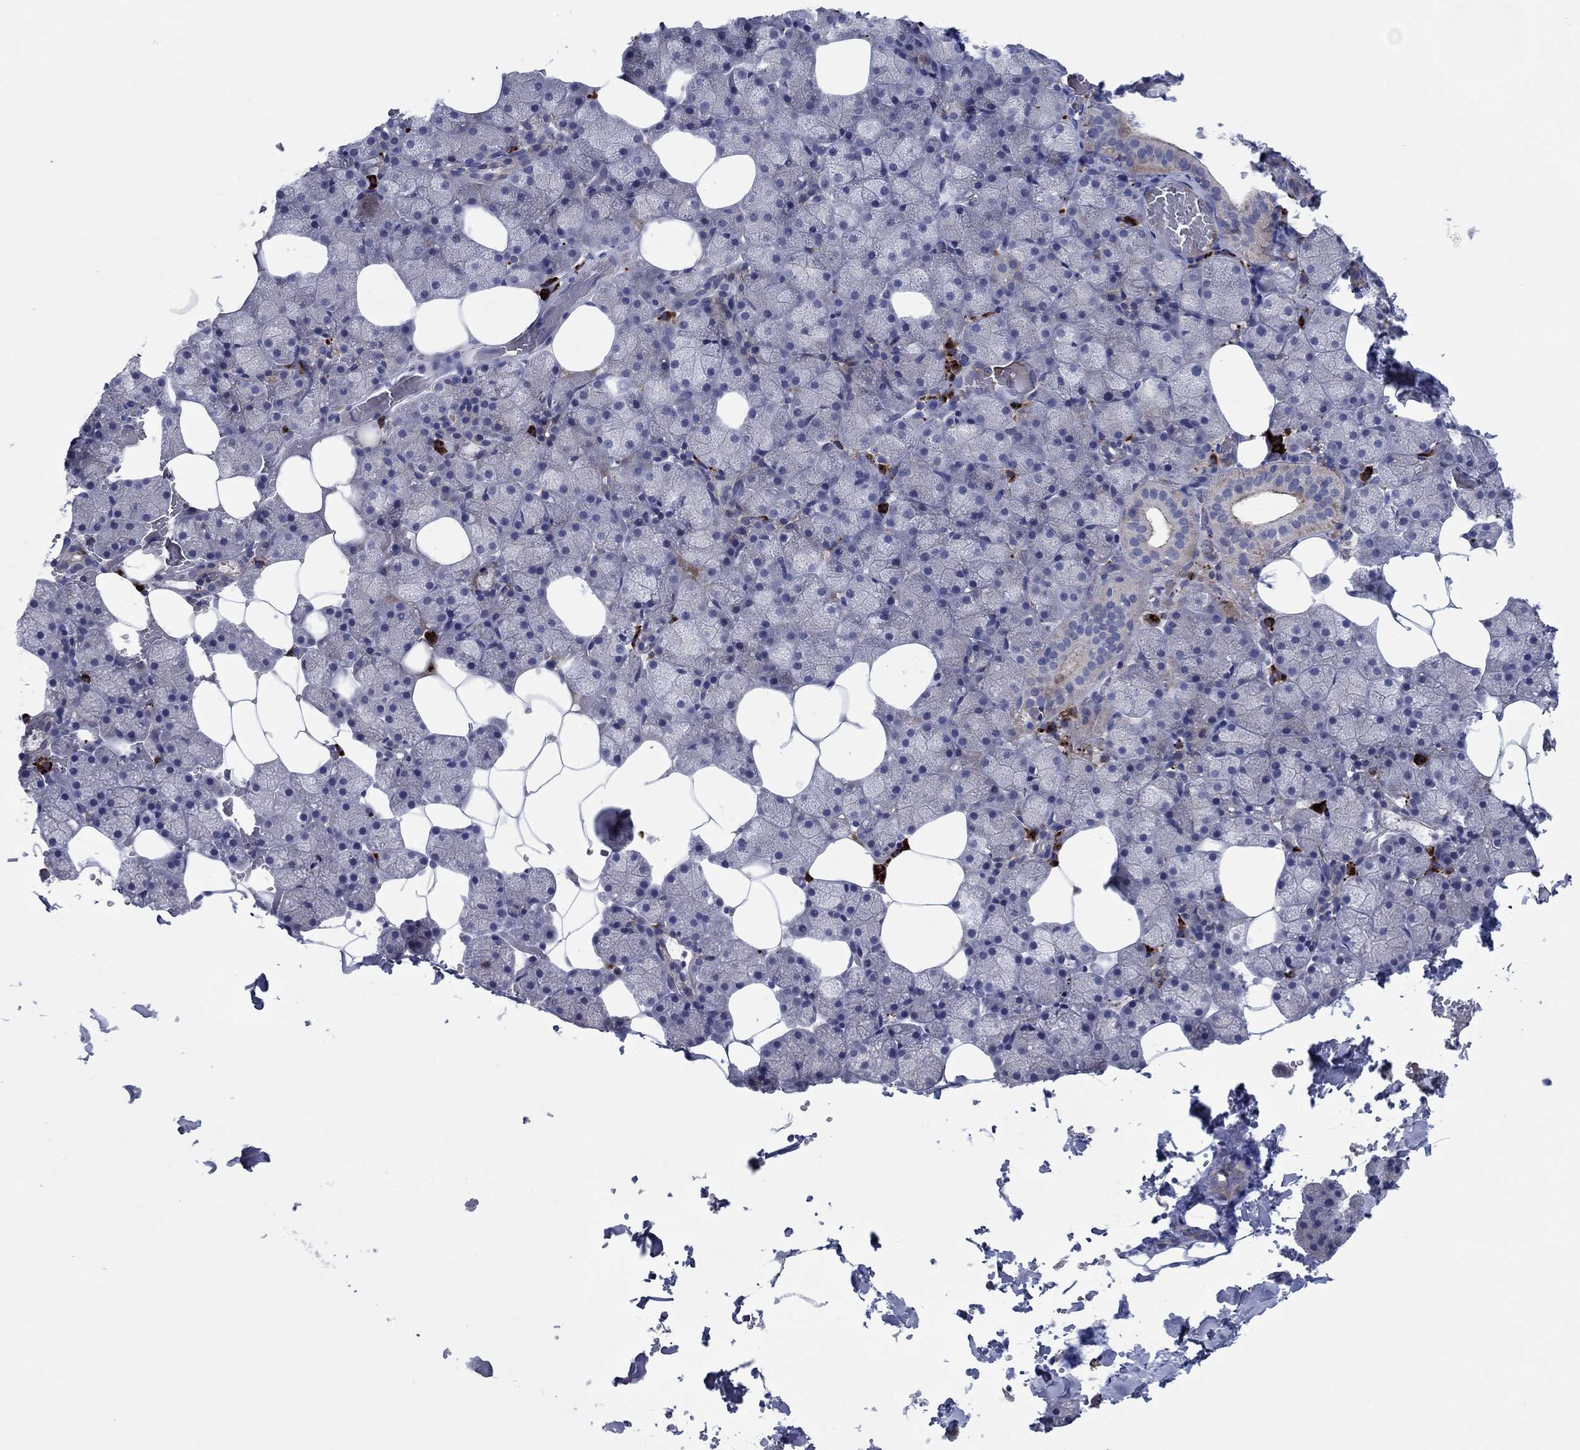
{"staining": {"intensity": "moderate", "quantity": "<25%", "location": "cytoplasmic/membranous"}, "tissue": "salivary gland", "cell_type": "Glandular cells", "image_type": "normal", "snomed": [{"axis": "morphology", "description": "Normal tissue, NOS"}, {"axis": "topography", "description": "Salivary gland"}], "caption": "This photomicrograph reveals immunohistochemistry staining of unremarkable human salivary gland, with low moderate cytoplasmic/membranous staining in approximately <25% of glandular cells.", "gene": "PVR", "patient": {"sex": "male", "age": 38}}